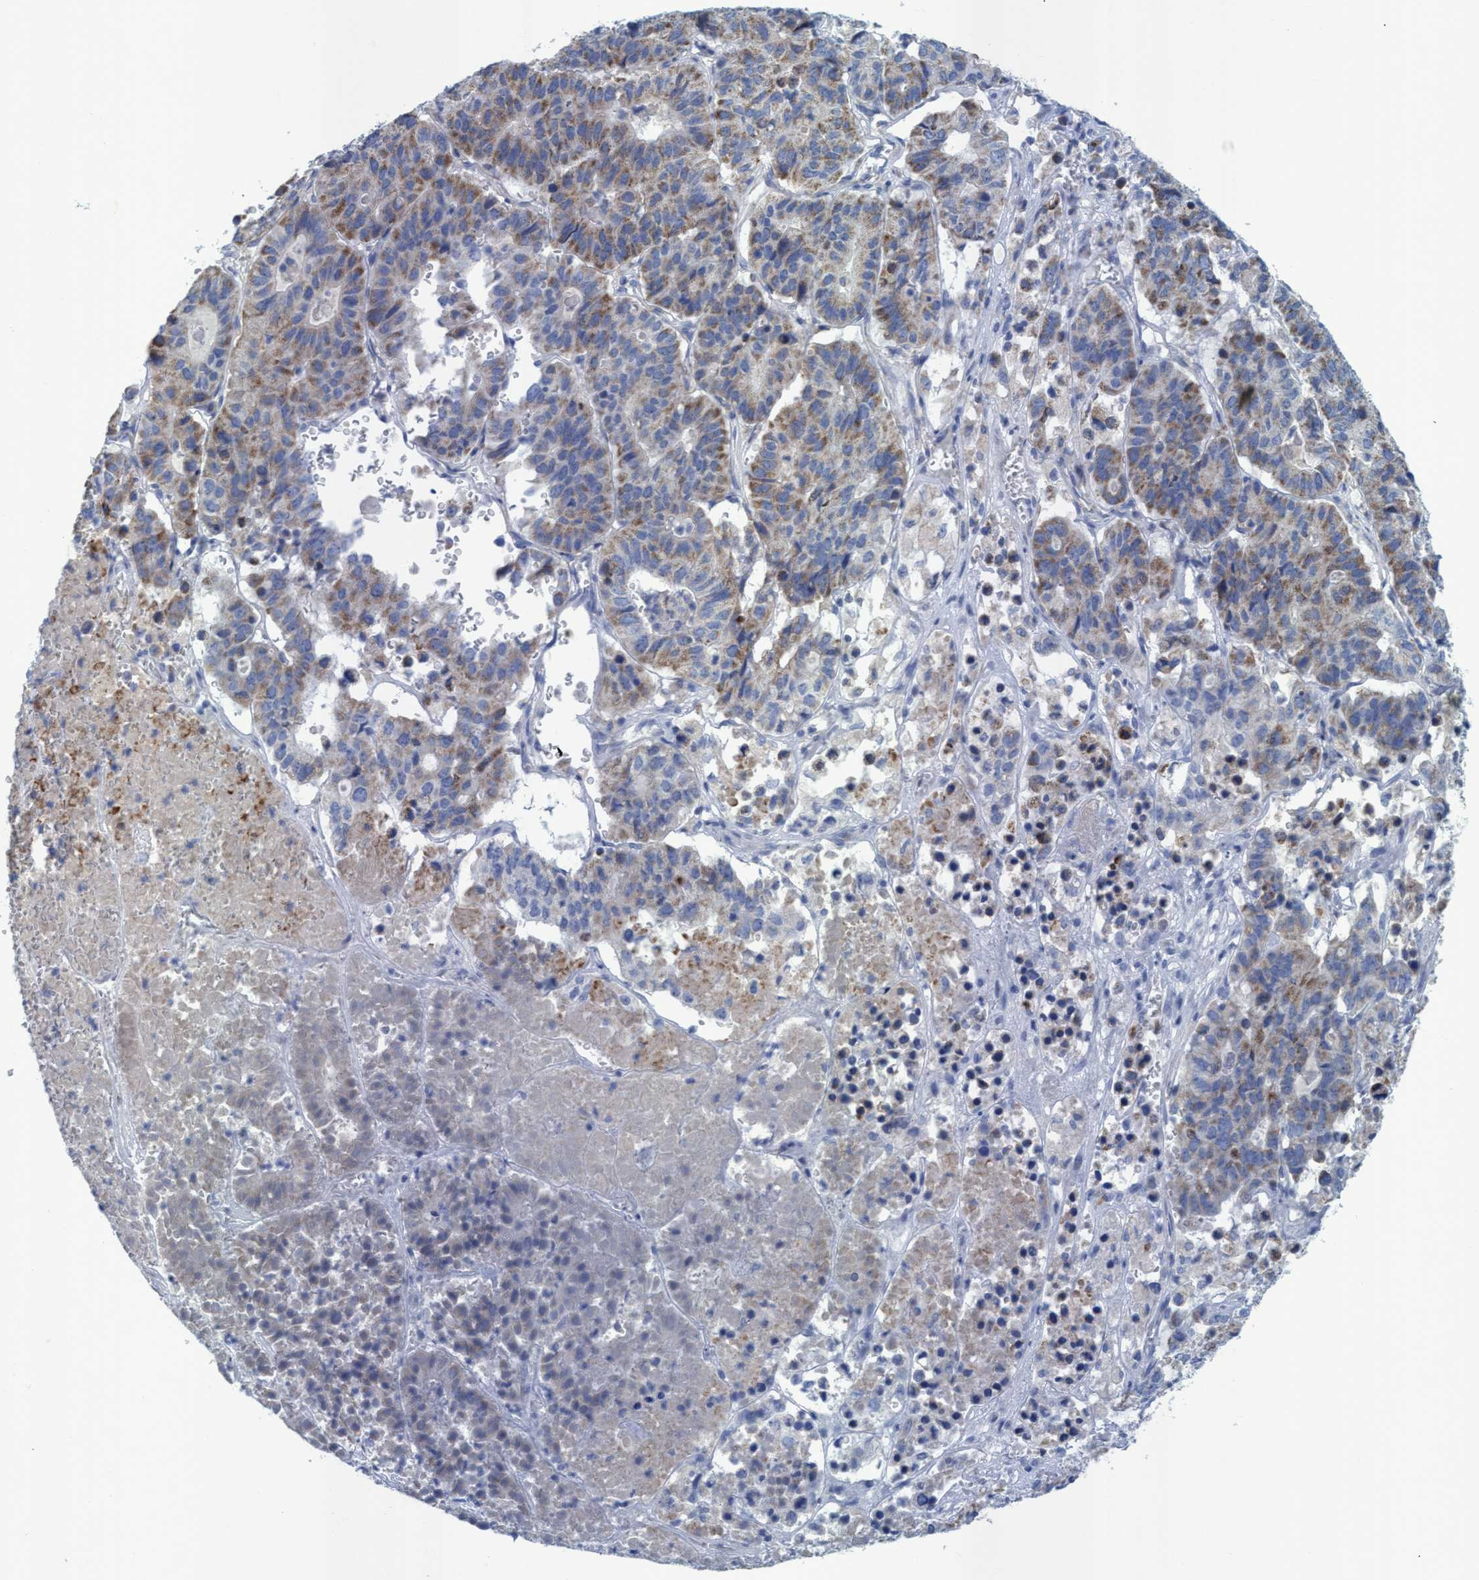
{"staining": {"intensity": "moderate", "quantity": "25%-75%", "location": "cytoplasmic/membranous"}, "tissue": "pancreatic cancer", "cell_type": "Tumor cells", "image_type": "cancer", "snomed": [{"axis": "morphology", "description": "Adenocarcinoma, NOS"}, {"axis": "topography", "description": "Pancreas"}], "caption": "Immunohistochemistry photomicrograph of human pancreatic adenocarcinoma stained for a protein (brown), which reveals medium levels of moderate cytoplasmic/membranous staining in about 25%-75% of tumor cells.", "gene": "GGA3", "patient": {"sex": "male", "age": 50}}